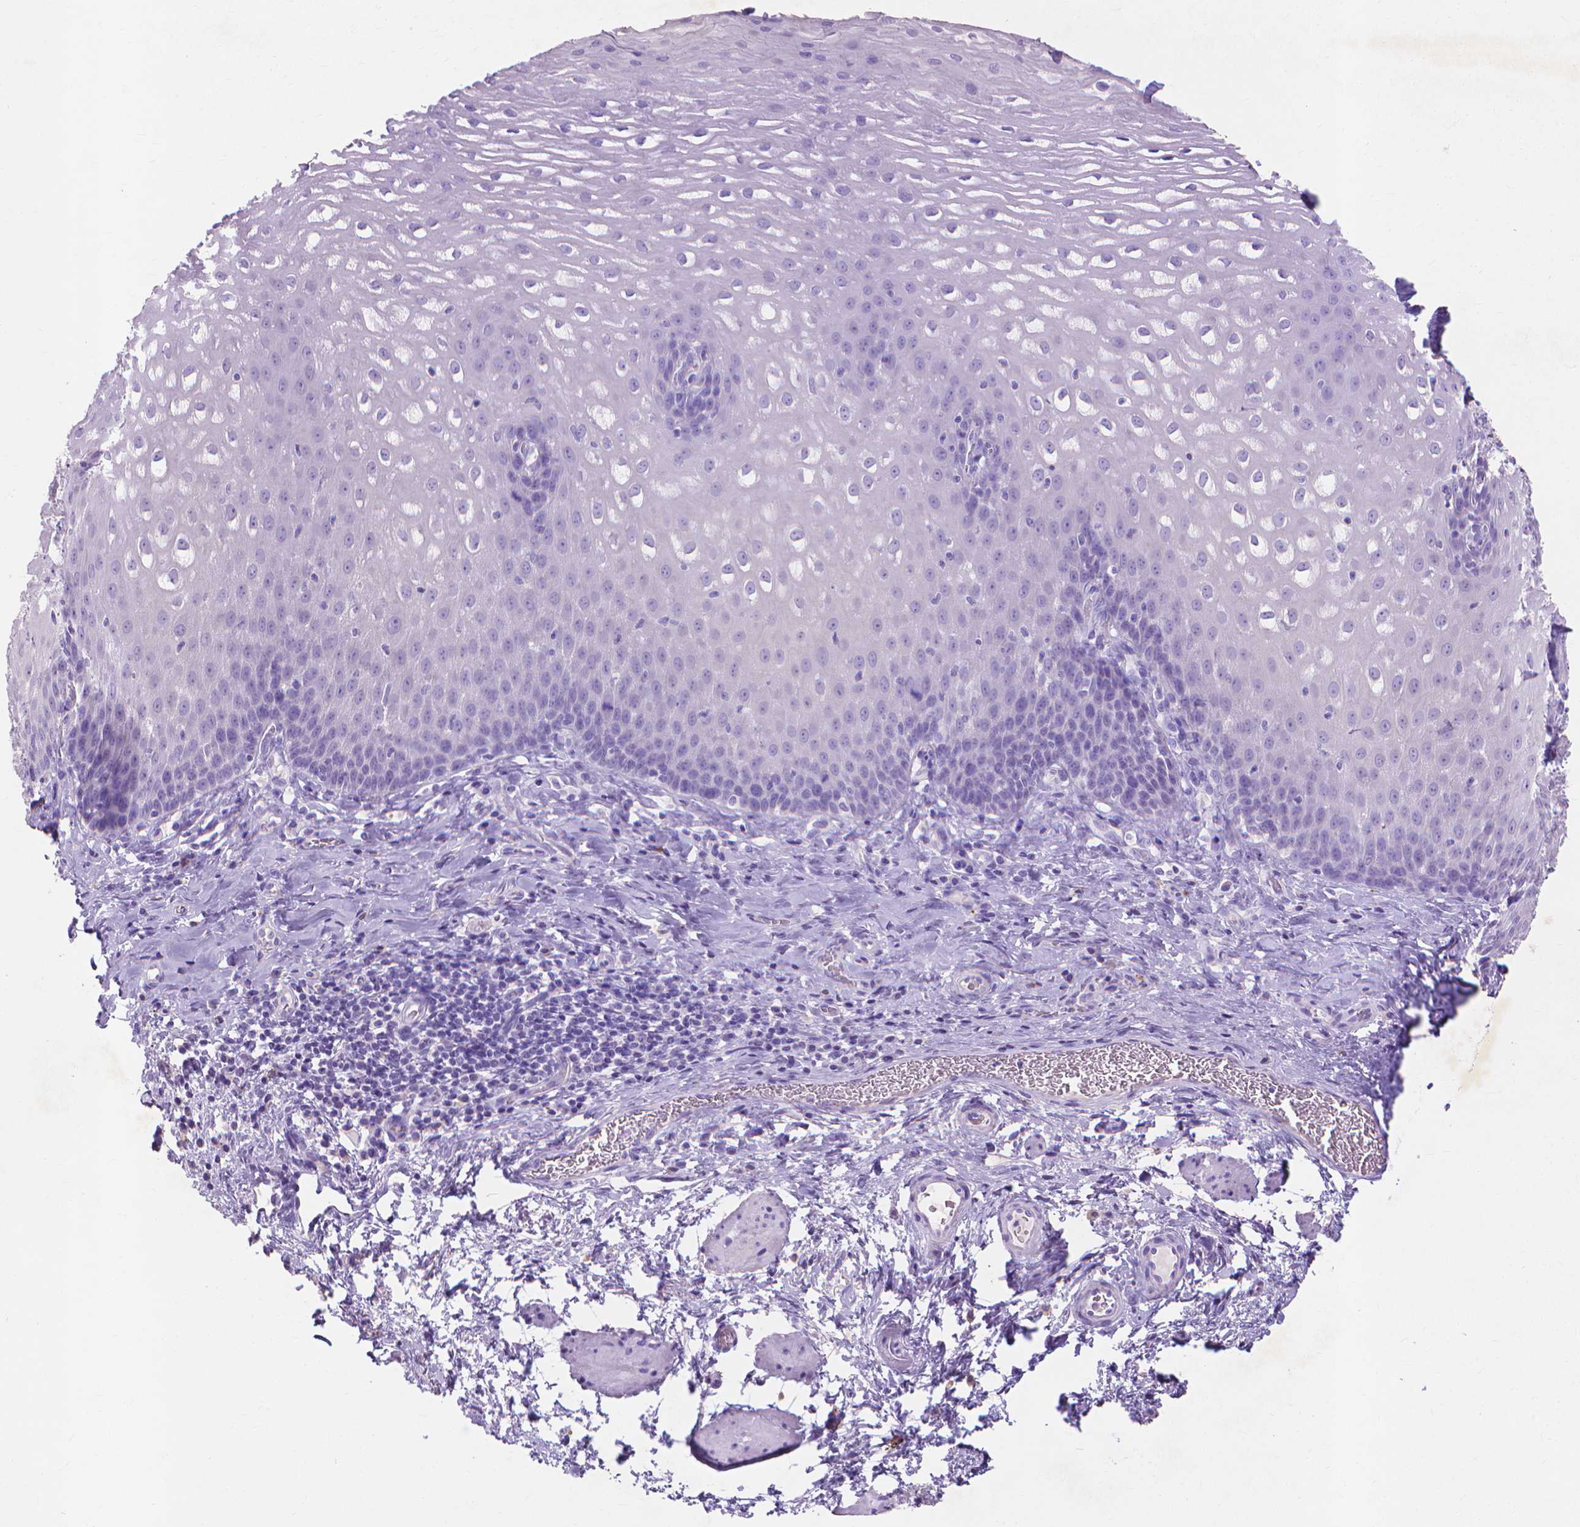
{"staining": {"intensity": "negative", "quantity": "none", "location": "none"}, "tissue": "esophagus", "cell_type": "Squamous epithelial cells", "image_type": "normal", "snomed": [{"axis": "morphology", "description": "Normal tissue, NOS"}, {"axis": "topography", "description": "Esophagus"}], "caption": "Immunohistochemical staining of unremarkable human esophagus demonstrates no significant expression in squamous epithelial cells.", "gene": "MMP11", "patient": {"sex": "male", "age": 68}}